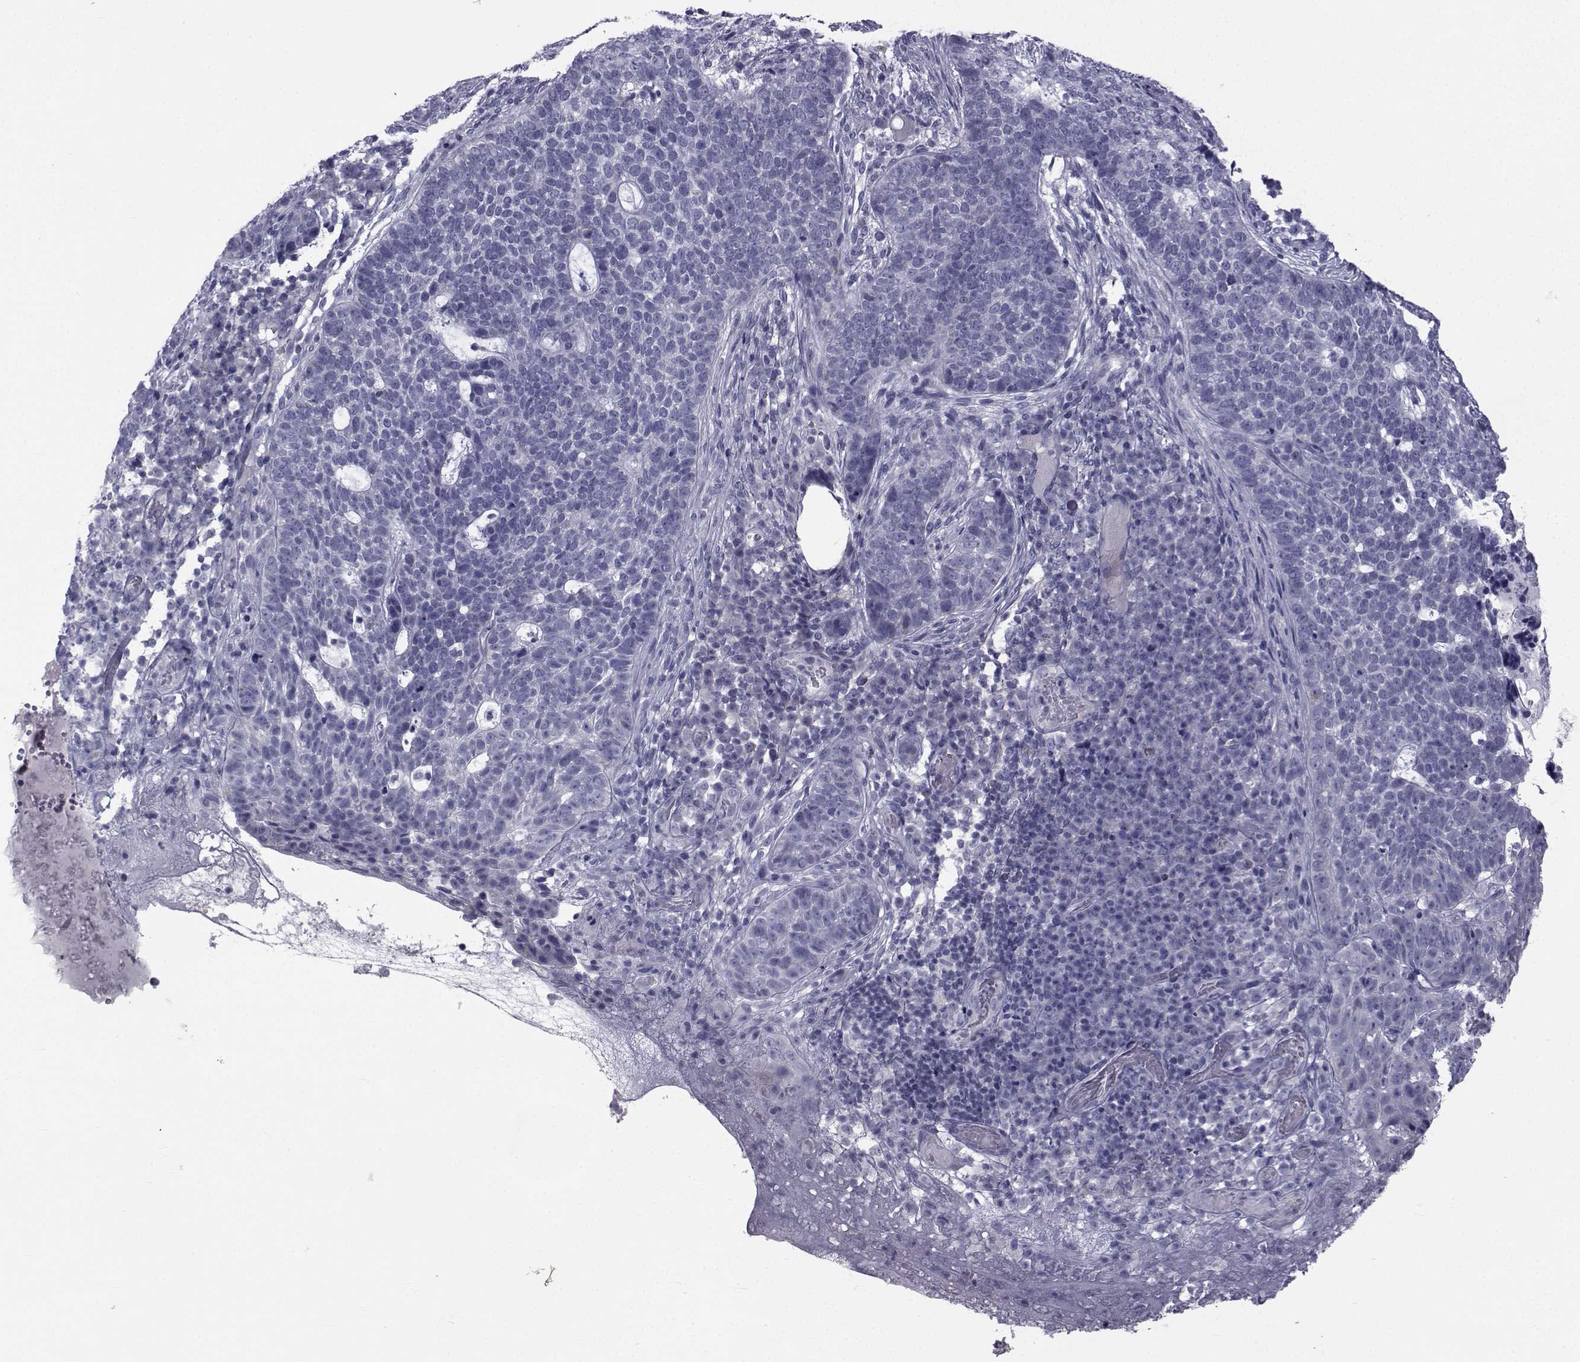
{"staining": {"intensity": "negative", "quantity": "none", "location": "none"}, "tissue": "skin cancer", "cell_type": "Tumor cells", "image_type": "cancer", "snomed": [{"axis": "morphology", "description": "Basal cell carcinoma"}, {"axis": "topography", "description": "Skin"}], "caption": "Skin cancer stained for a protein using IHC reveals no staining tumor cells.", "gene": "FDXR", "patient": {"sex": "female", "age": 69}}